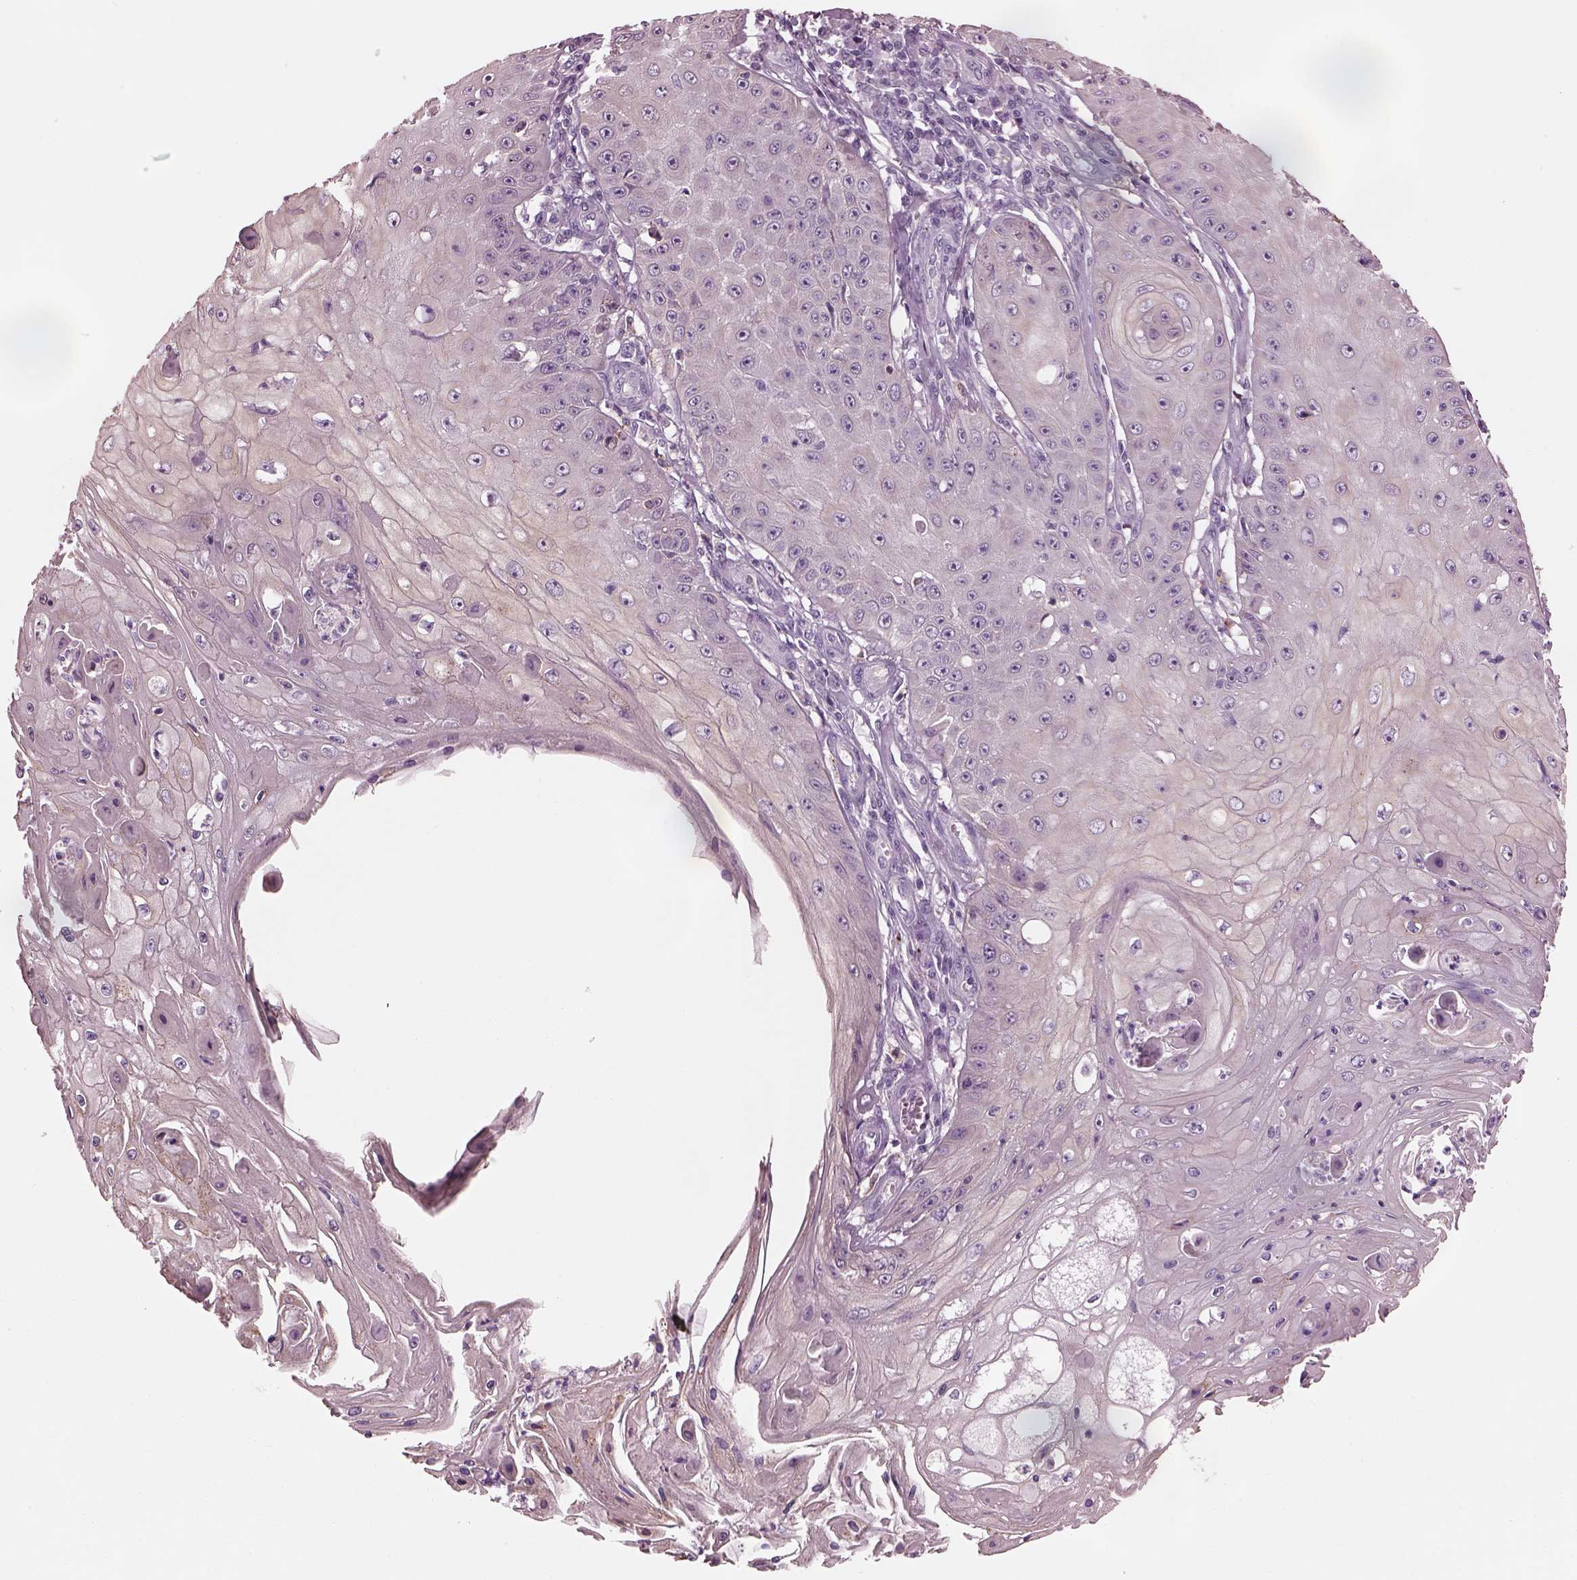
{"staining": {"intensity": "negative", "quantity": "none", "location": "none"}, "tissue": "skin cancer", "cell_type": "Tumor cells", "image_type": "cancer", "snomed": [{"axis": "morphology", "description": "Squamous cell carcinoma, NOS"}, {"axis": "topography", "description": "Skin"}], "caption": "The photomicrograph reveals no staining of tumor cells in skin squamous cell carcinoma.", "gene": "SRI", "patient": {"sex": "male", "age": 70}}